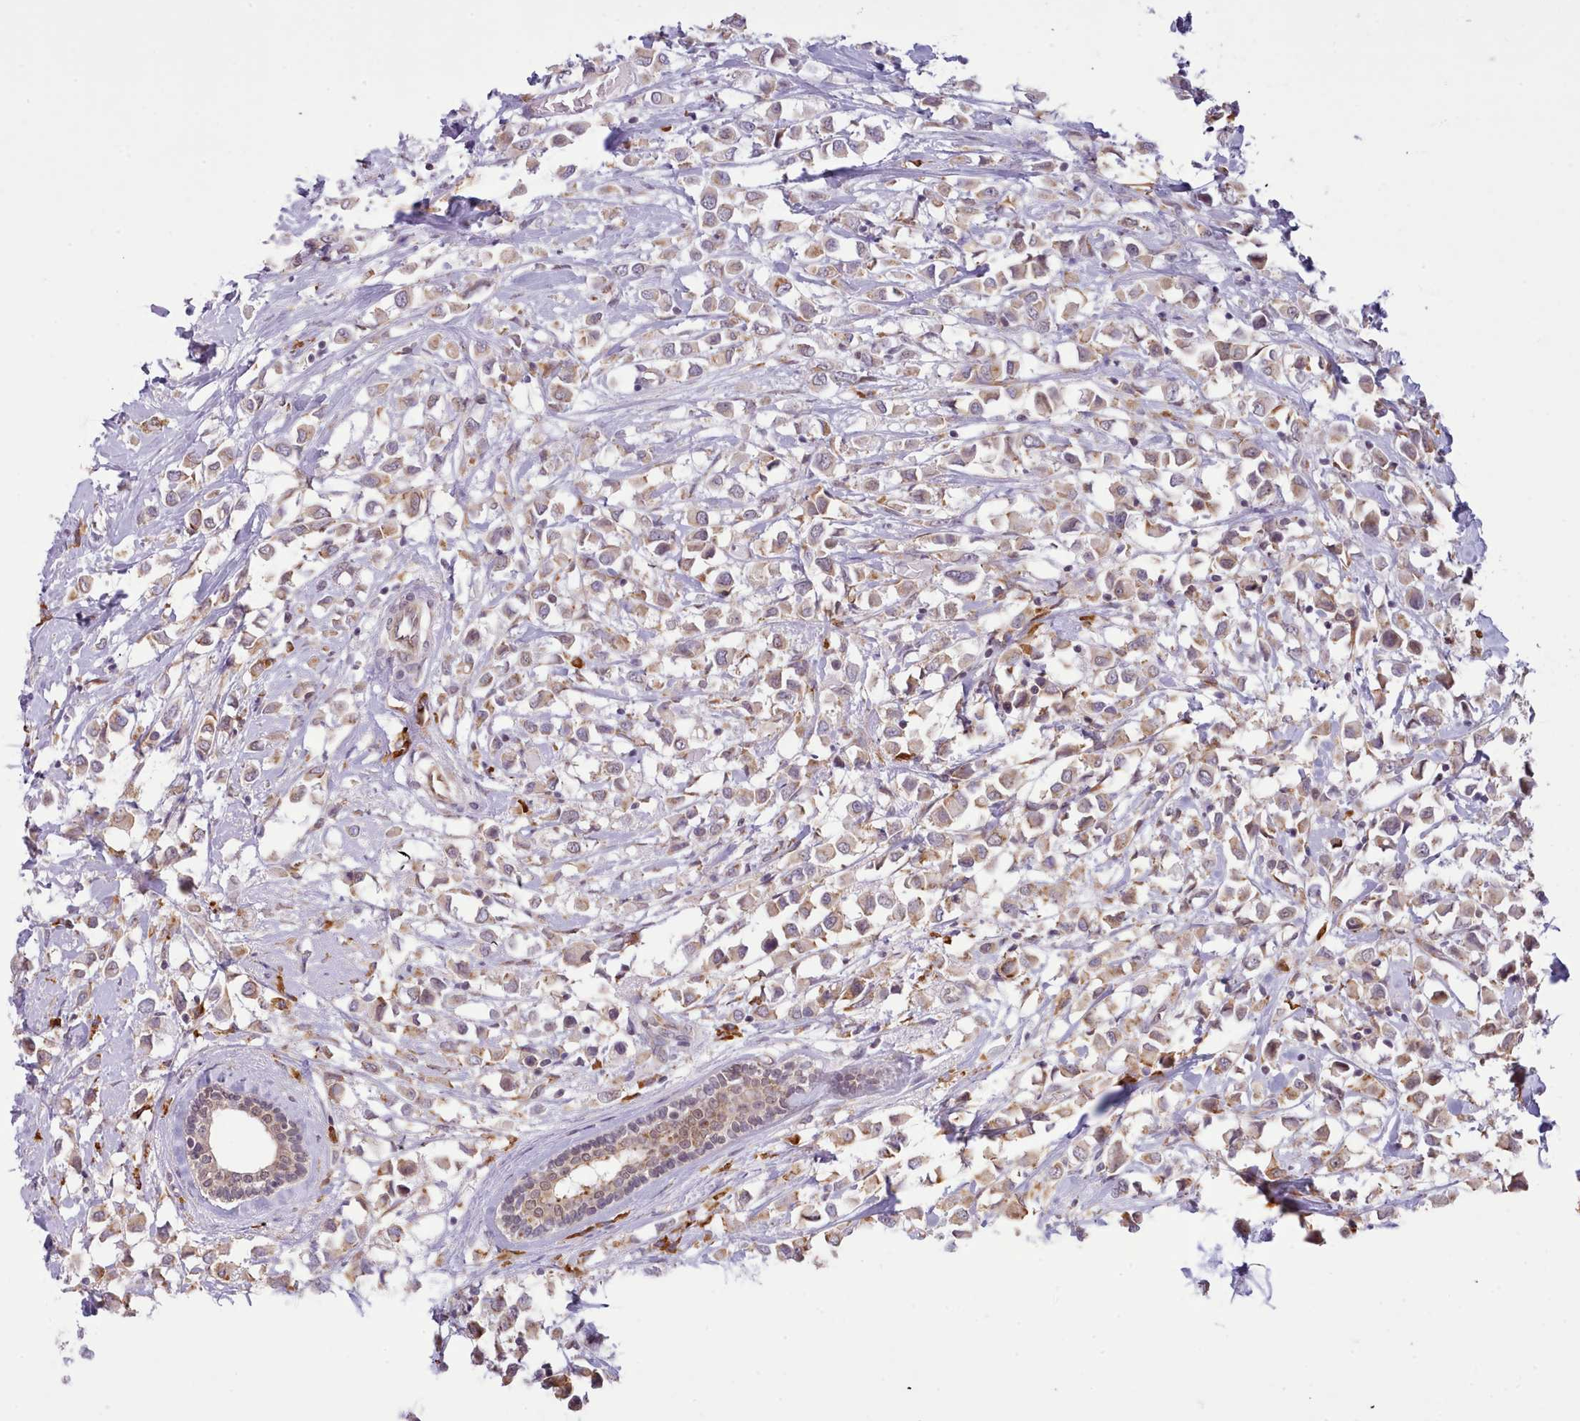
{"staining": {"intensity": "moderate", "quantity": ">75%", "location": "cytoplasmic/membranous"}, "tissue": "breast cancer", "cell_type": "Tumor cells", "image_type": "cancer", "snomed": [{"axis": "morphology", "description": "Duct carcinoma"}, {"axis": "topography", "description": "Breast"}], "caption": "The immunohistochemical stain labels moderate cytoplasmic/membranous positivity in tumor cells of breast cancer tissue. (DAB IHC, brown staining for protein, blue staining for nuclei).", "gene": "SEC61B", "patient": {"sex": "female", "age": 61}}